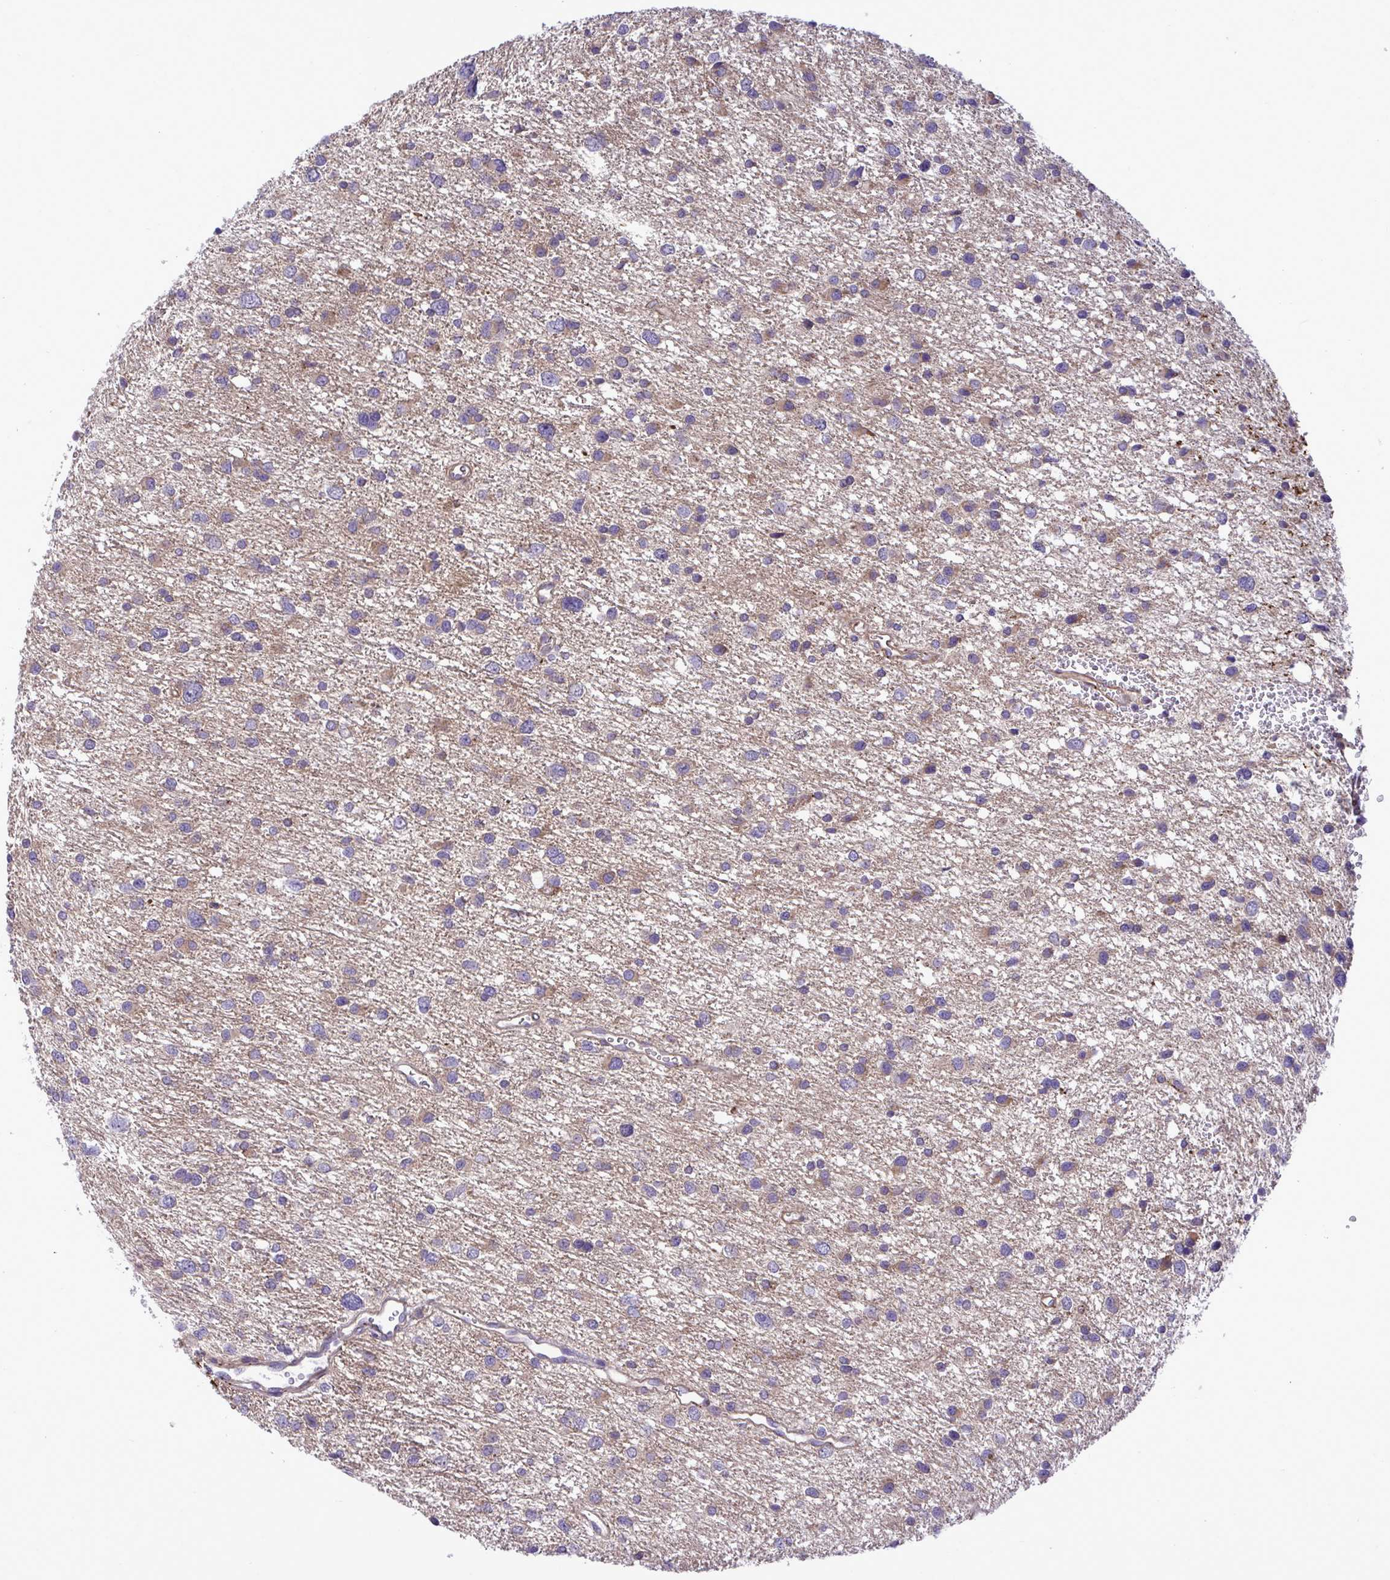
{"staining": {"intensity": "weak", "quantity": "25%-75%", "location": "cytoplasmic/membranous"}, "tissue": "glioma", "cell_type": "Tumor cells", "image_type": "cancer", "snomed": [{"axis": "morphology", "description": "Glioma, malignant, Low grade"}, {"axis": "topography", "description": "Brain"}], "caption": "There is low levels of weak cytoplasmic/membranous expression in tumor cells of low-grade glioma (malignant), as demonstrated by immunohistochemical staining (brown color).", "gene": "GRB14", "patient": {"sex": "female", "age": 55}}